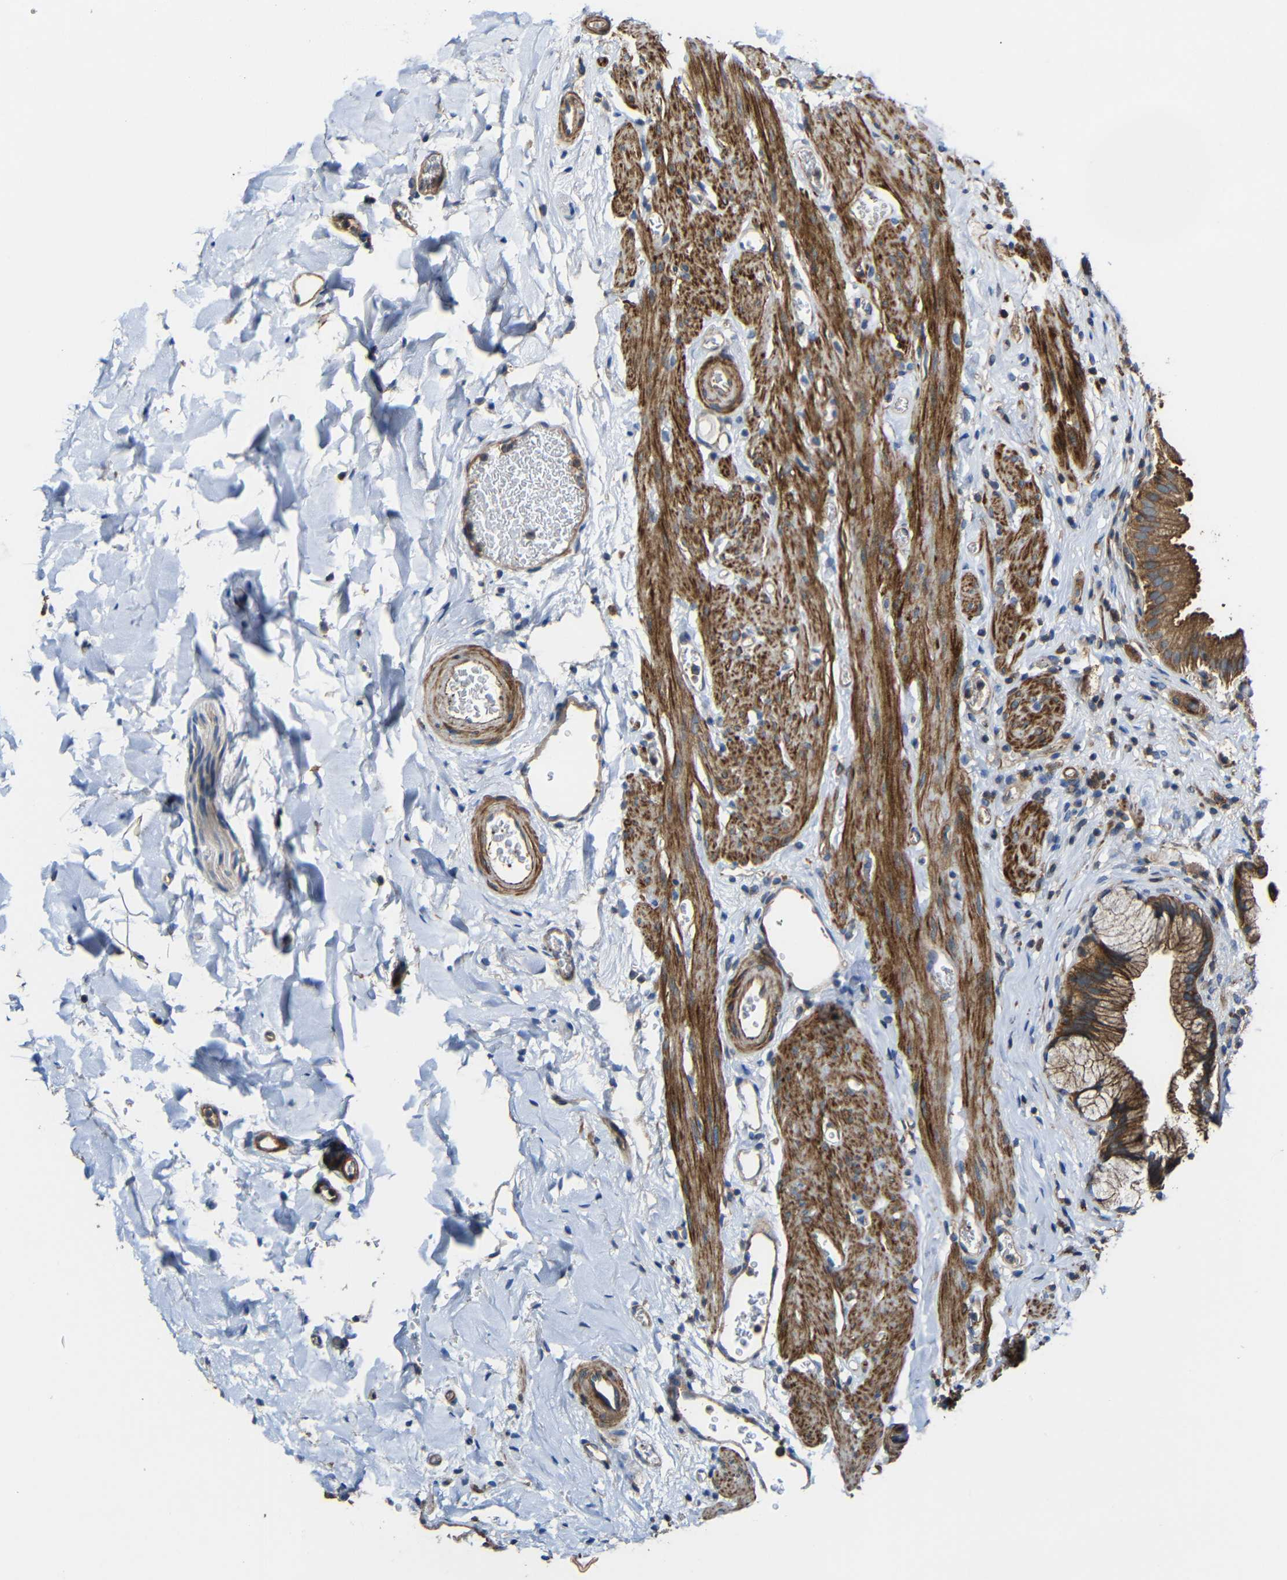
{"staining": {"intensity": "moderate", "quantity": ">75%", "location": "cytoplasmic/membranous"}, "tissue": "gallbladder", "cell_type": "Glandular cells", "image_type": "normal", "snomed": [{"axis": "morphology", "description": "Normal tissue, NOS"}, {"axis": "topography", "description": "Gallbladder"}], "caption": "An immunohistochemistry photomicrograph of normal tissue is shown. Protein staining in brown shows moderate cytoplasmic/membranous positivity in gallbladder within glandular cells. The protein is stained brown, and the nuclei are stained in blue (DAB IHC with brightfield microscopy, high magnification).", "gene": "RHOT2", "patient": {"sex": "male", "age": 54}}